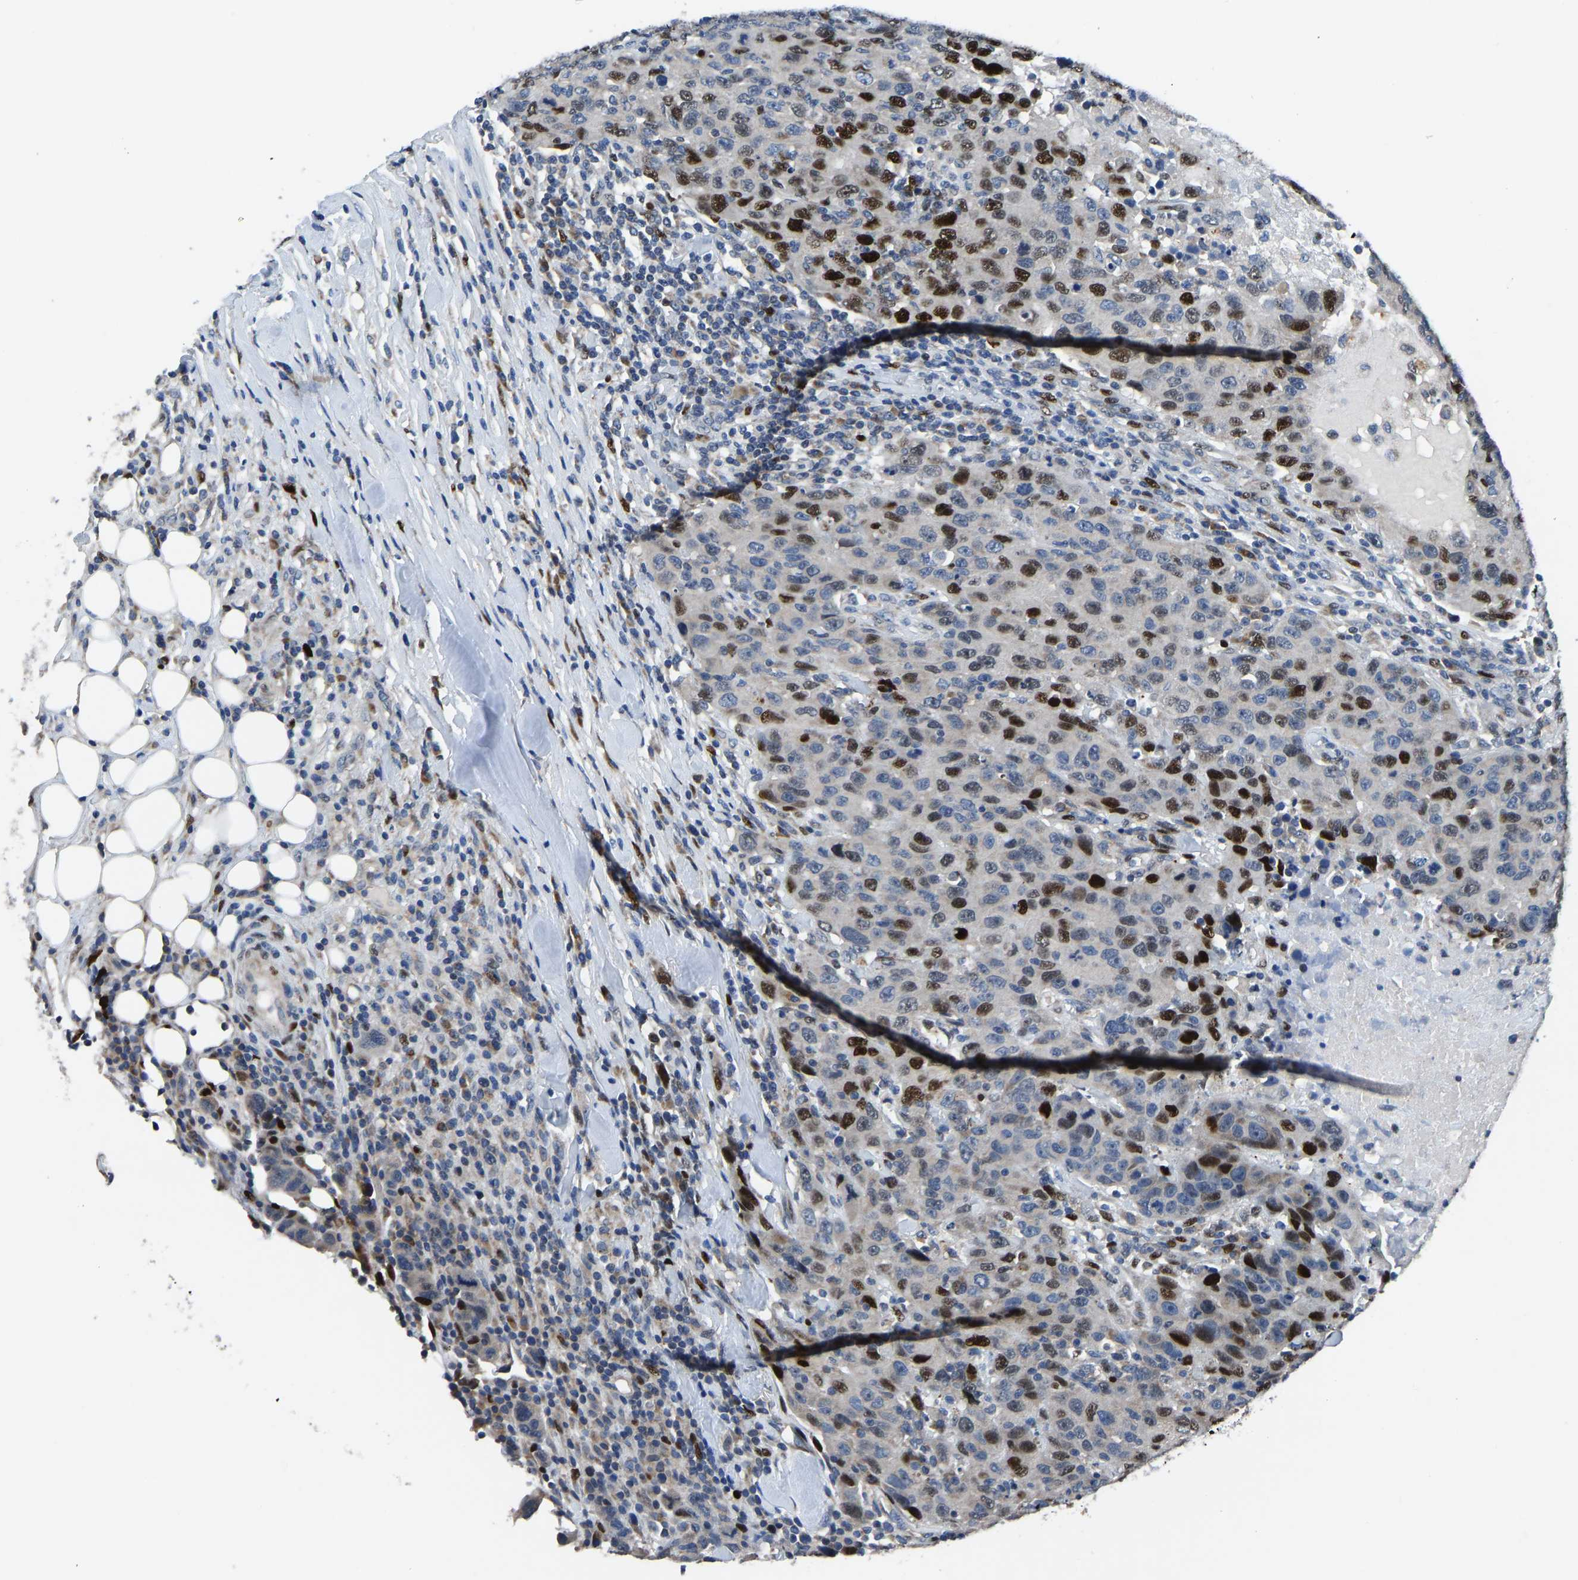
{"staining": {"intensity": "strong", "quantity": "25%-75%", "location": "nuclear"}, "tissue": "breast cancer", "cell_type": "Tumor cells", "image_type": "cancer", "snomed": [{"axis": "morphology", "description": "Duct carcinoma"}, {"axis": "topography", "description": "Breast"}], "caption": "Invasive ductal carcinoma (breast) stained with IHC displays strong nuclear positivity in about 25%-75% of tumor cells. The protein is shown in brown color, while the nuclei are stained blue.", "gene": "EGR1", "patient": {"sex": "female", "age": 37}}